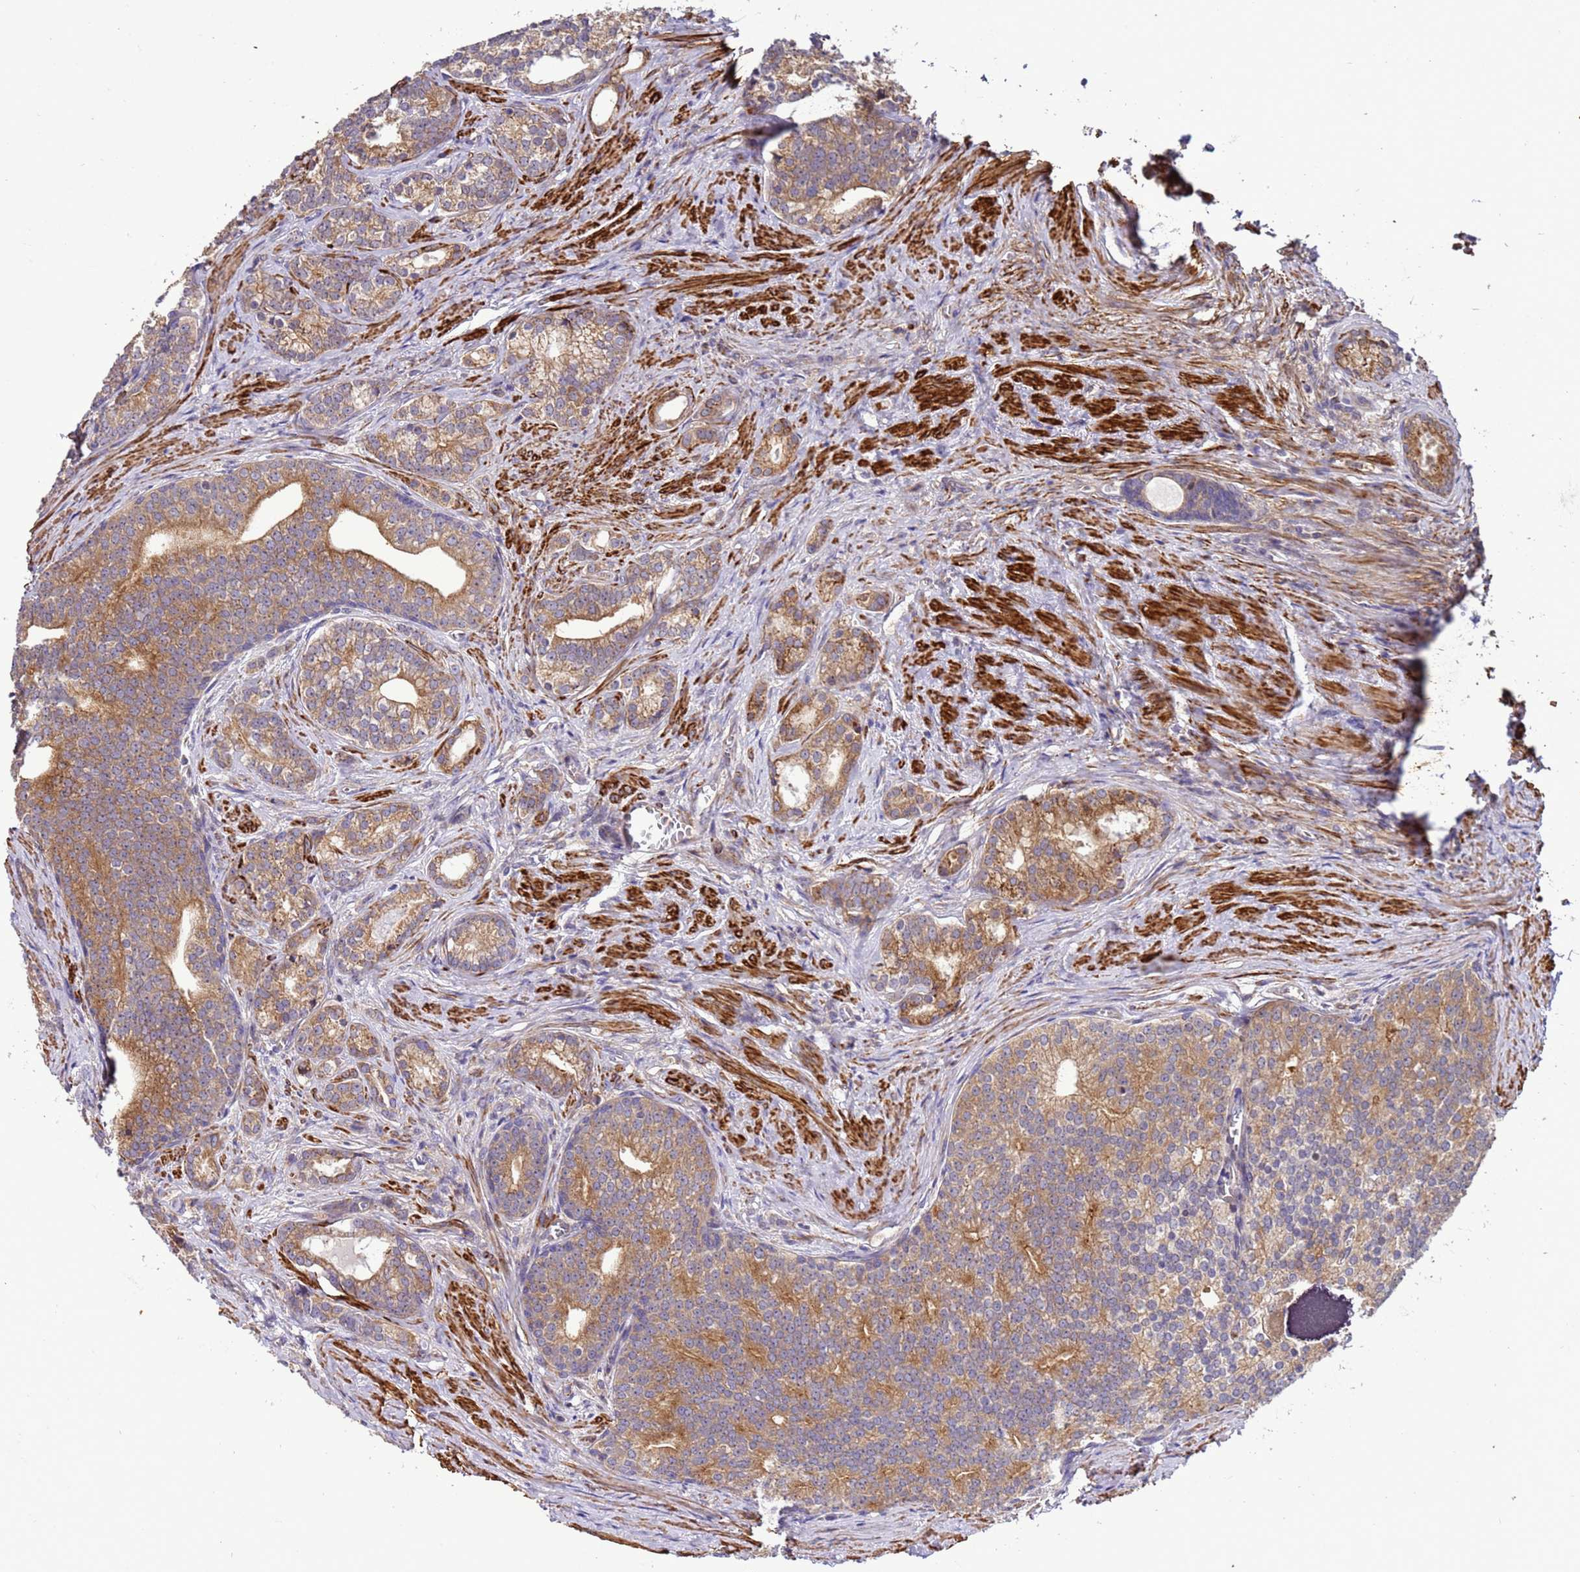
{"staining": {"intensity": "moderate", "quantity": "25%-75%", "location": "cytoplasmic/membranous"}, "tissue": "prostate cancer", "cell_type": "Tumor cells", "image_type": "cancer", "snomed": [{"axis": "morphology", "description": "Adenocarcinoma, Low grade"}, {"axis": "topography", "description": "Prostate"}], "caption": "An immunohistochemistry (IHC) micrograph of neoplastic tissue is shown. Protein staining in brown shows moderate cytoplasmic/membranous positivity in adenocarcinoma (low-grade) (prostate) within tumor cells.", "gene": "GEN1", "patient": {"sex": "male", "age": 71}}